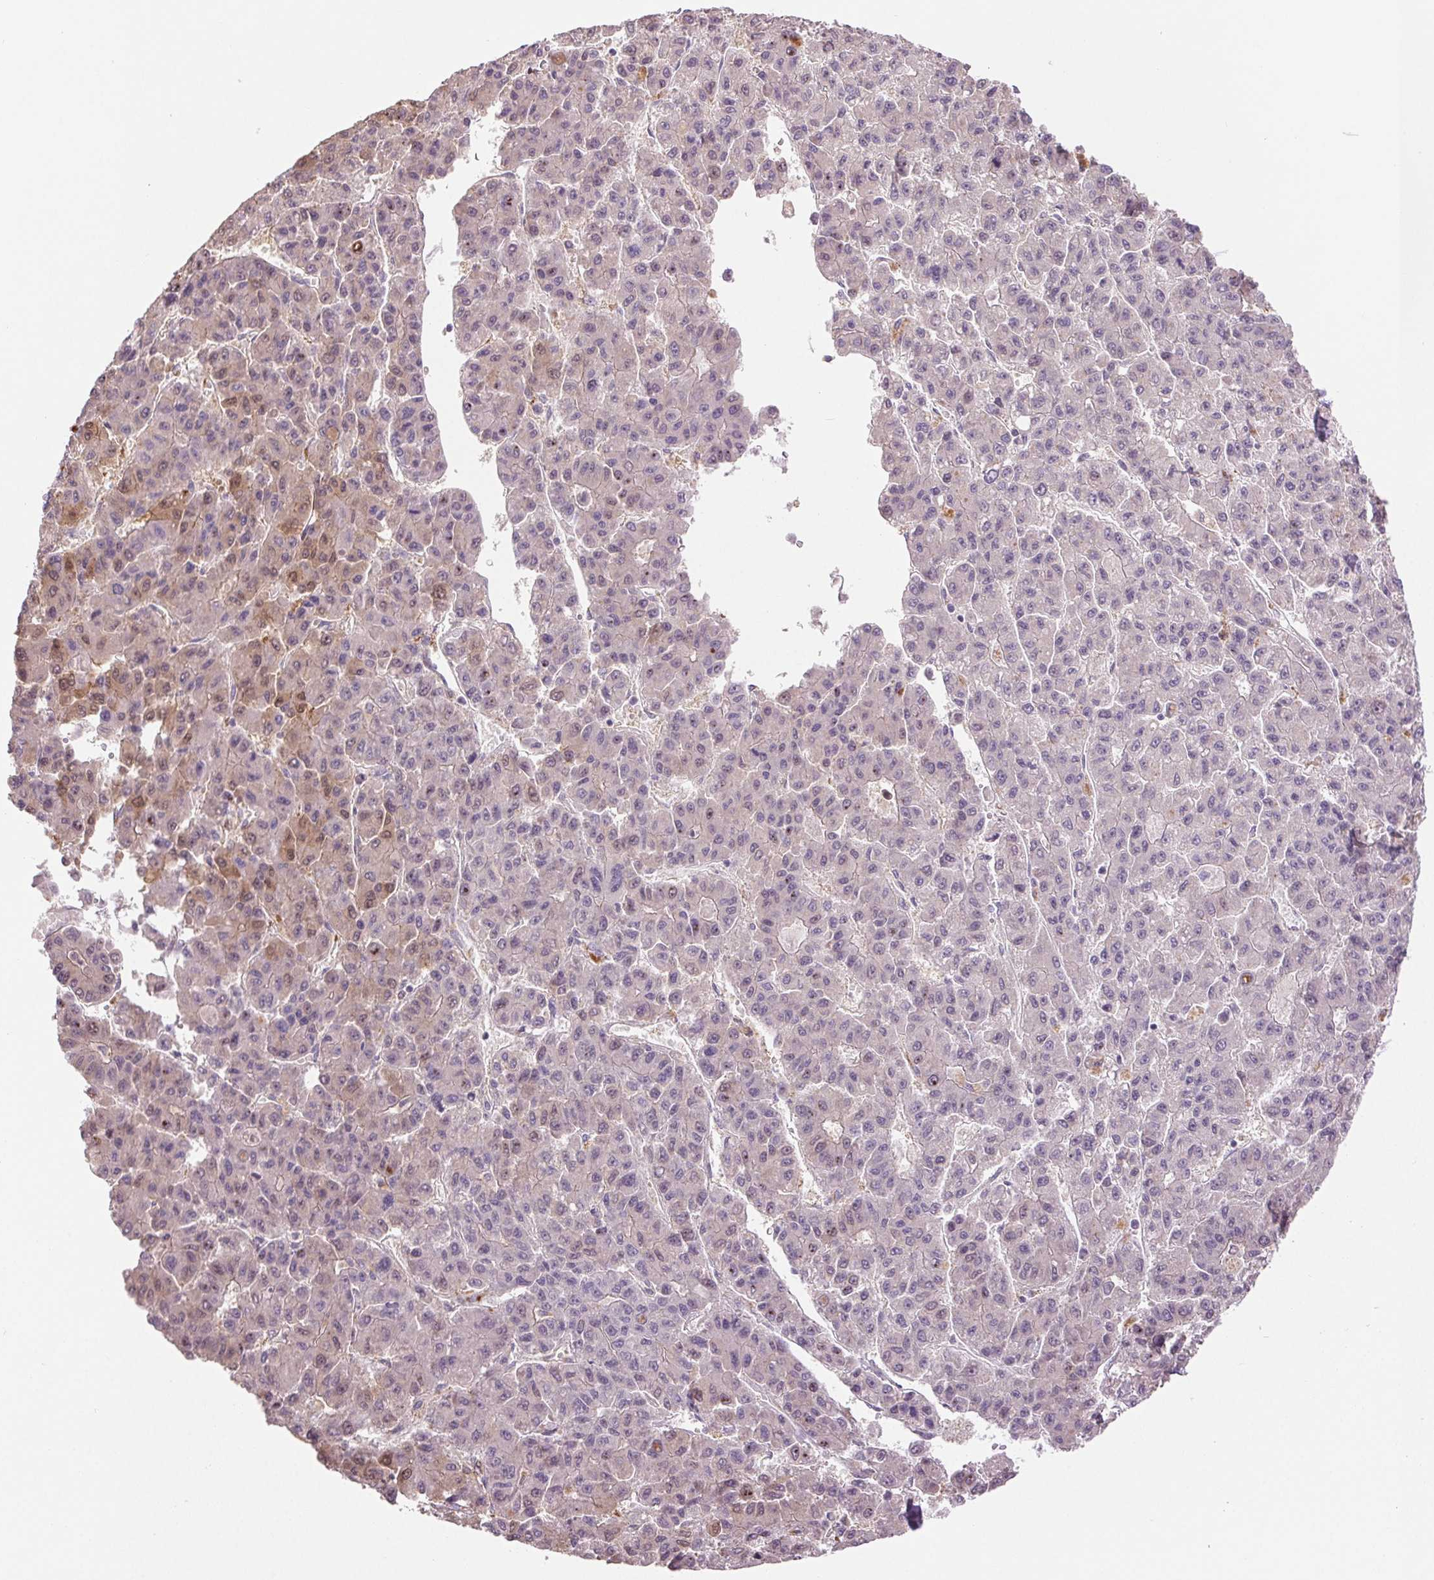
{"staining": {"intensity": "weak", "quantity": "<25%", "location": "cytoplasmic/membranous"}, "tissue": "liver cancer", "cell_type": "Tumor cells", "image_type": "cancer", "snomed": [{"axis": "morphology", "description": "Carcinoma, Hepatocellular, NOS"}, {"axis": "topography", "description": "Liver"}], "caption": "High magnification brightfield microscopy of hepatocellular carcinoma (liver) stained with DAB (3,3'-diaminobenzidine) (brown) and counterstained with hematoxylin (blue): tumor cells show no significant positivity. (DAB IHC with hematoxylin counter stain).", "gene": "METTL17", "patient": {"sex": "male", "age": 70}}